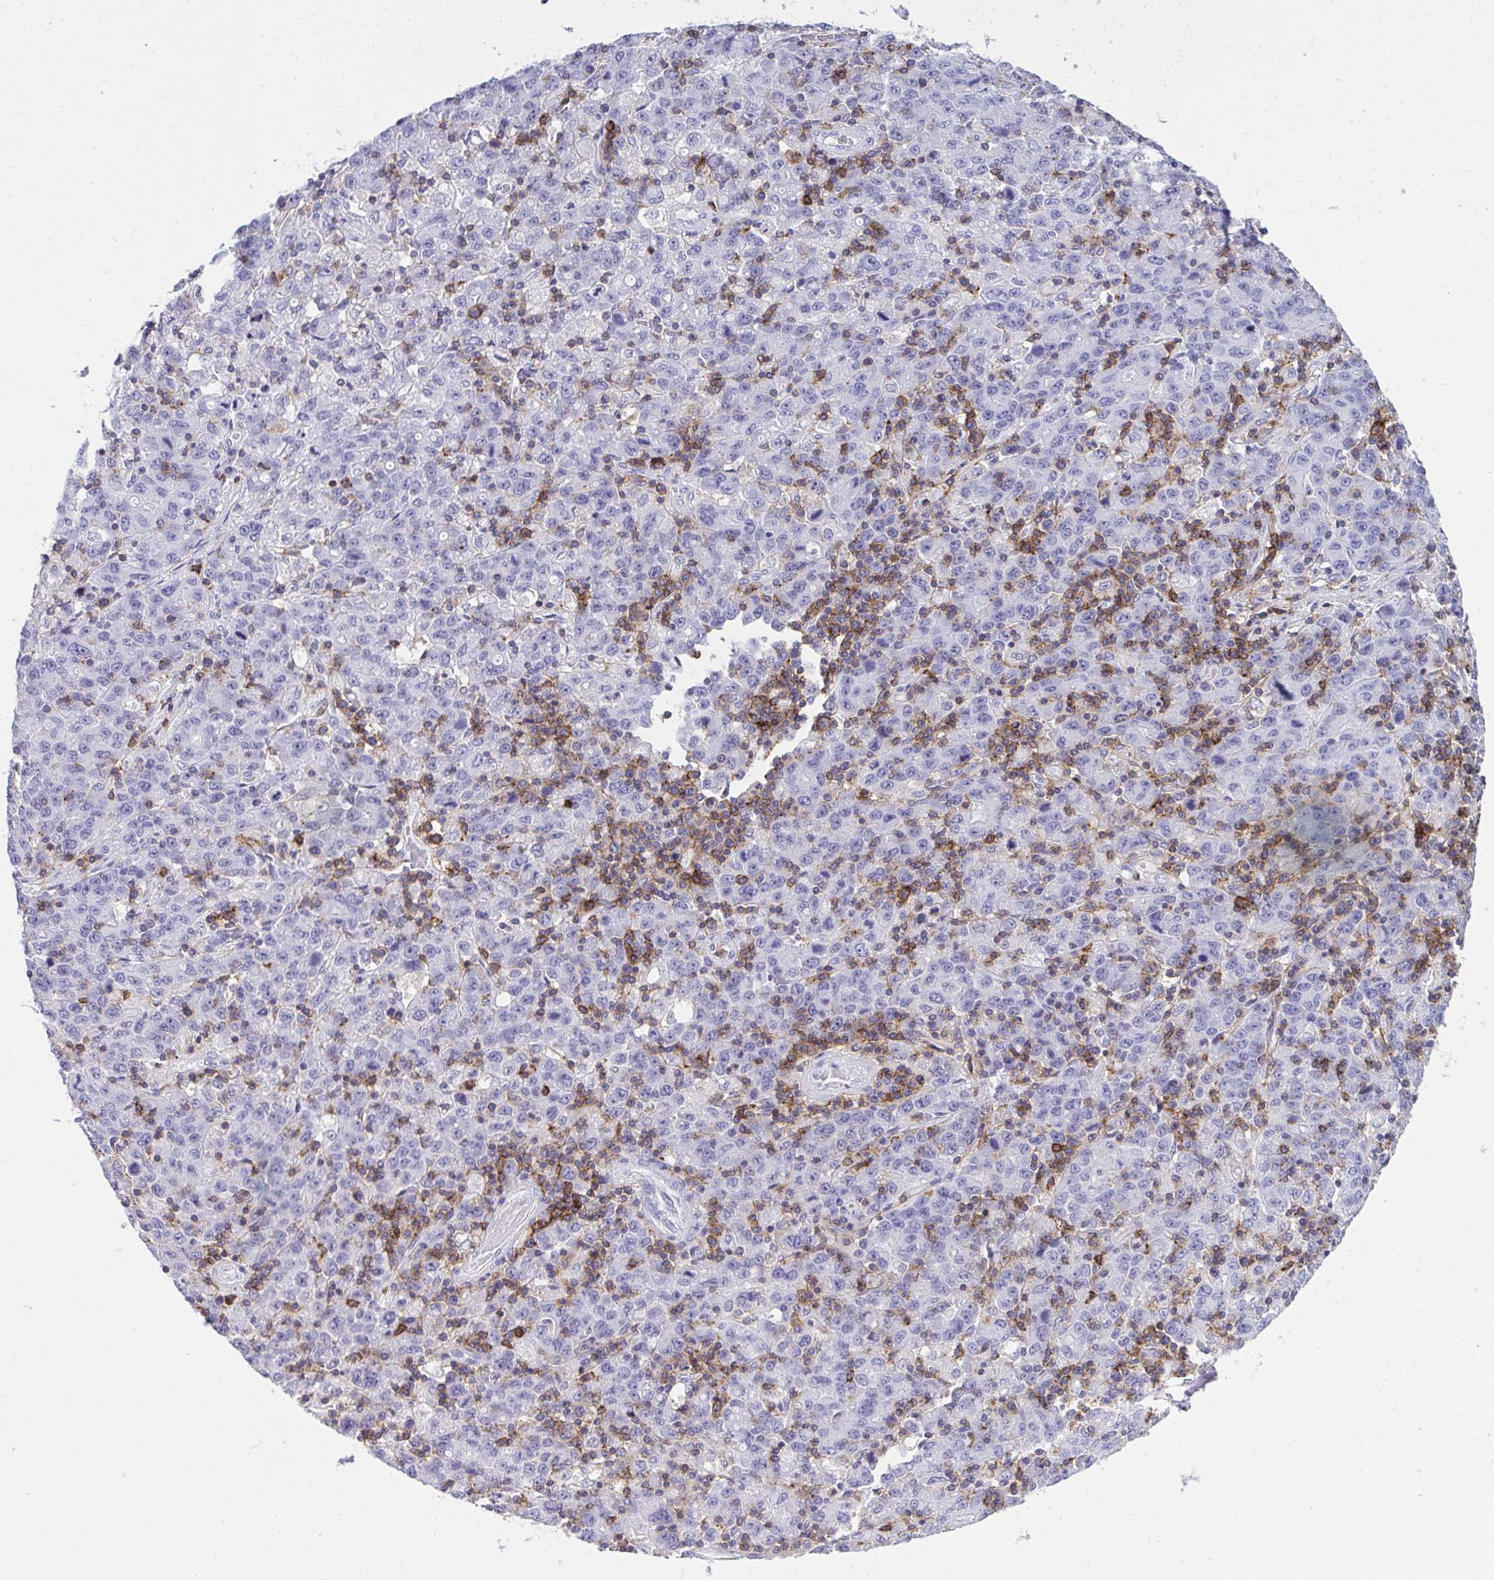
{"staining": {"intensity": "negative", "quantity": "none", "location": "none"}, "tissue": "stomach cancer", "cell_type": "Tumor cells", "image_type": "cancer", "snomed": [{"axis": "morphology", "description": "Adenocarcinoma, NOS"}, {"axis": "topography", "description": "Stomach, upper"}], "caption": "DAB (3,3'-diaminobenzidine) immunohistochemical staining of adenocarcinoma (stomach) demonstrates no significant expression in tumor cells.", "gene": "SPN", "patient": {"sex": "male", "age": 69}}